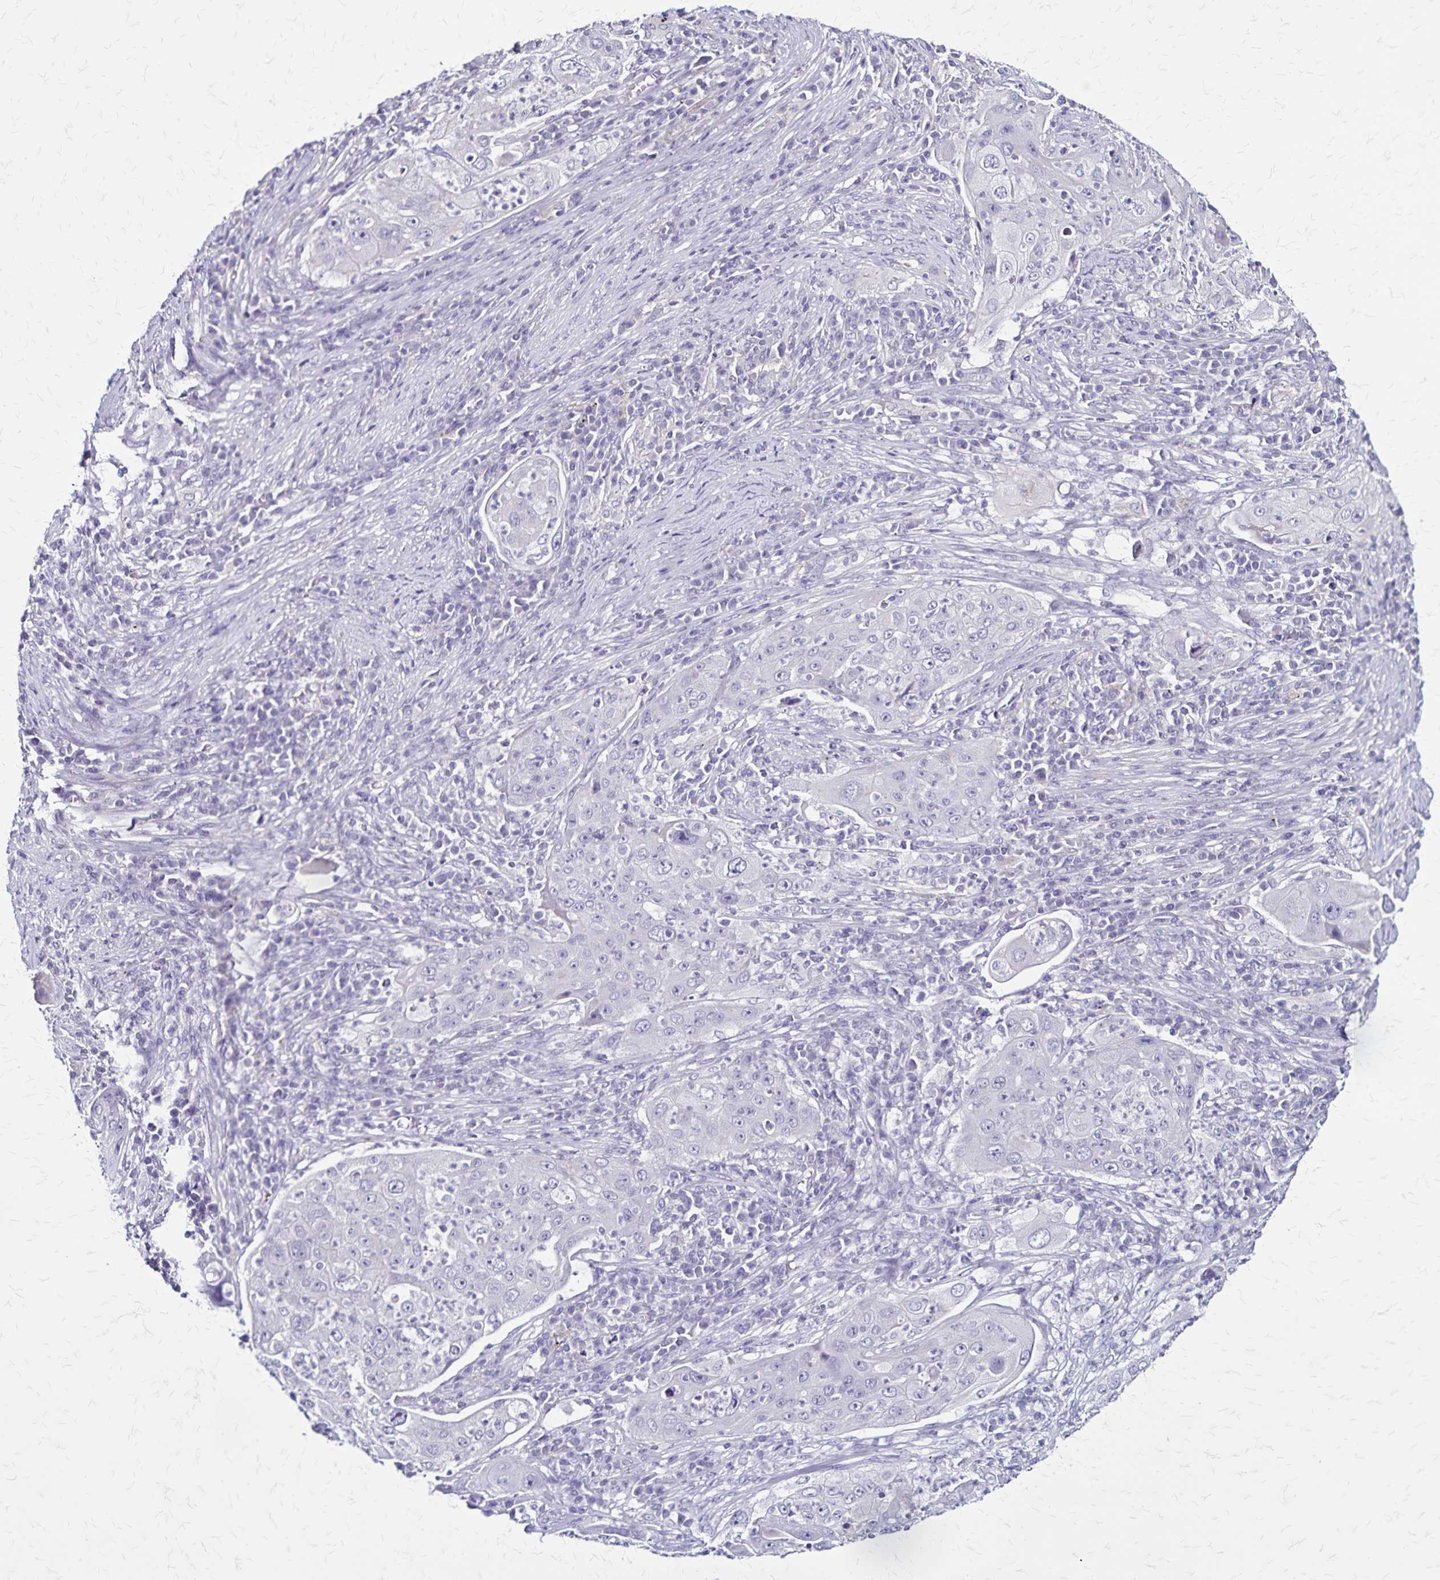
{"staining": {"intensity": "negative", "quantity": "none", "location": "none"}, "tissue": "lung cancer", "cell_type": "Tumor cells", "image_type": "cancer", "snomed": [{"axis": "morphology", "description": "Squamous cell carcinoma, NOS"}, {"axis": "topography", "description": "Lung"}], "caption": "Immunohistochemical staining of lung cancer displays no significant positivity in tumor cells.", "gene": "PLXNA4", "patient": {"sex": "female", "age": 59}}